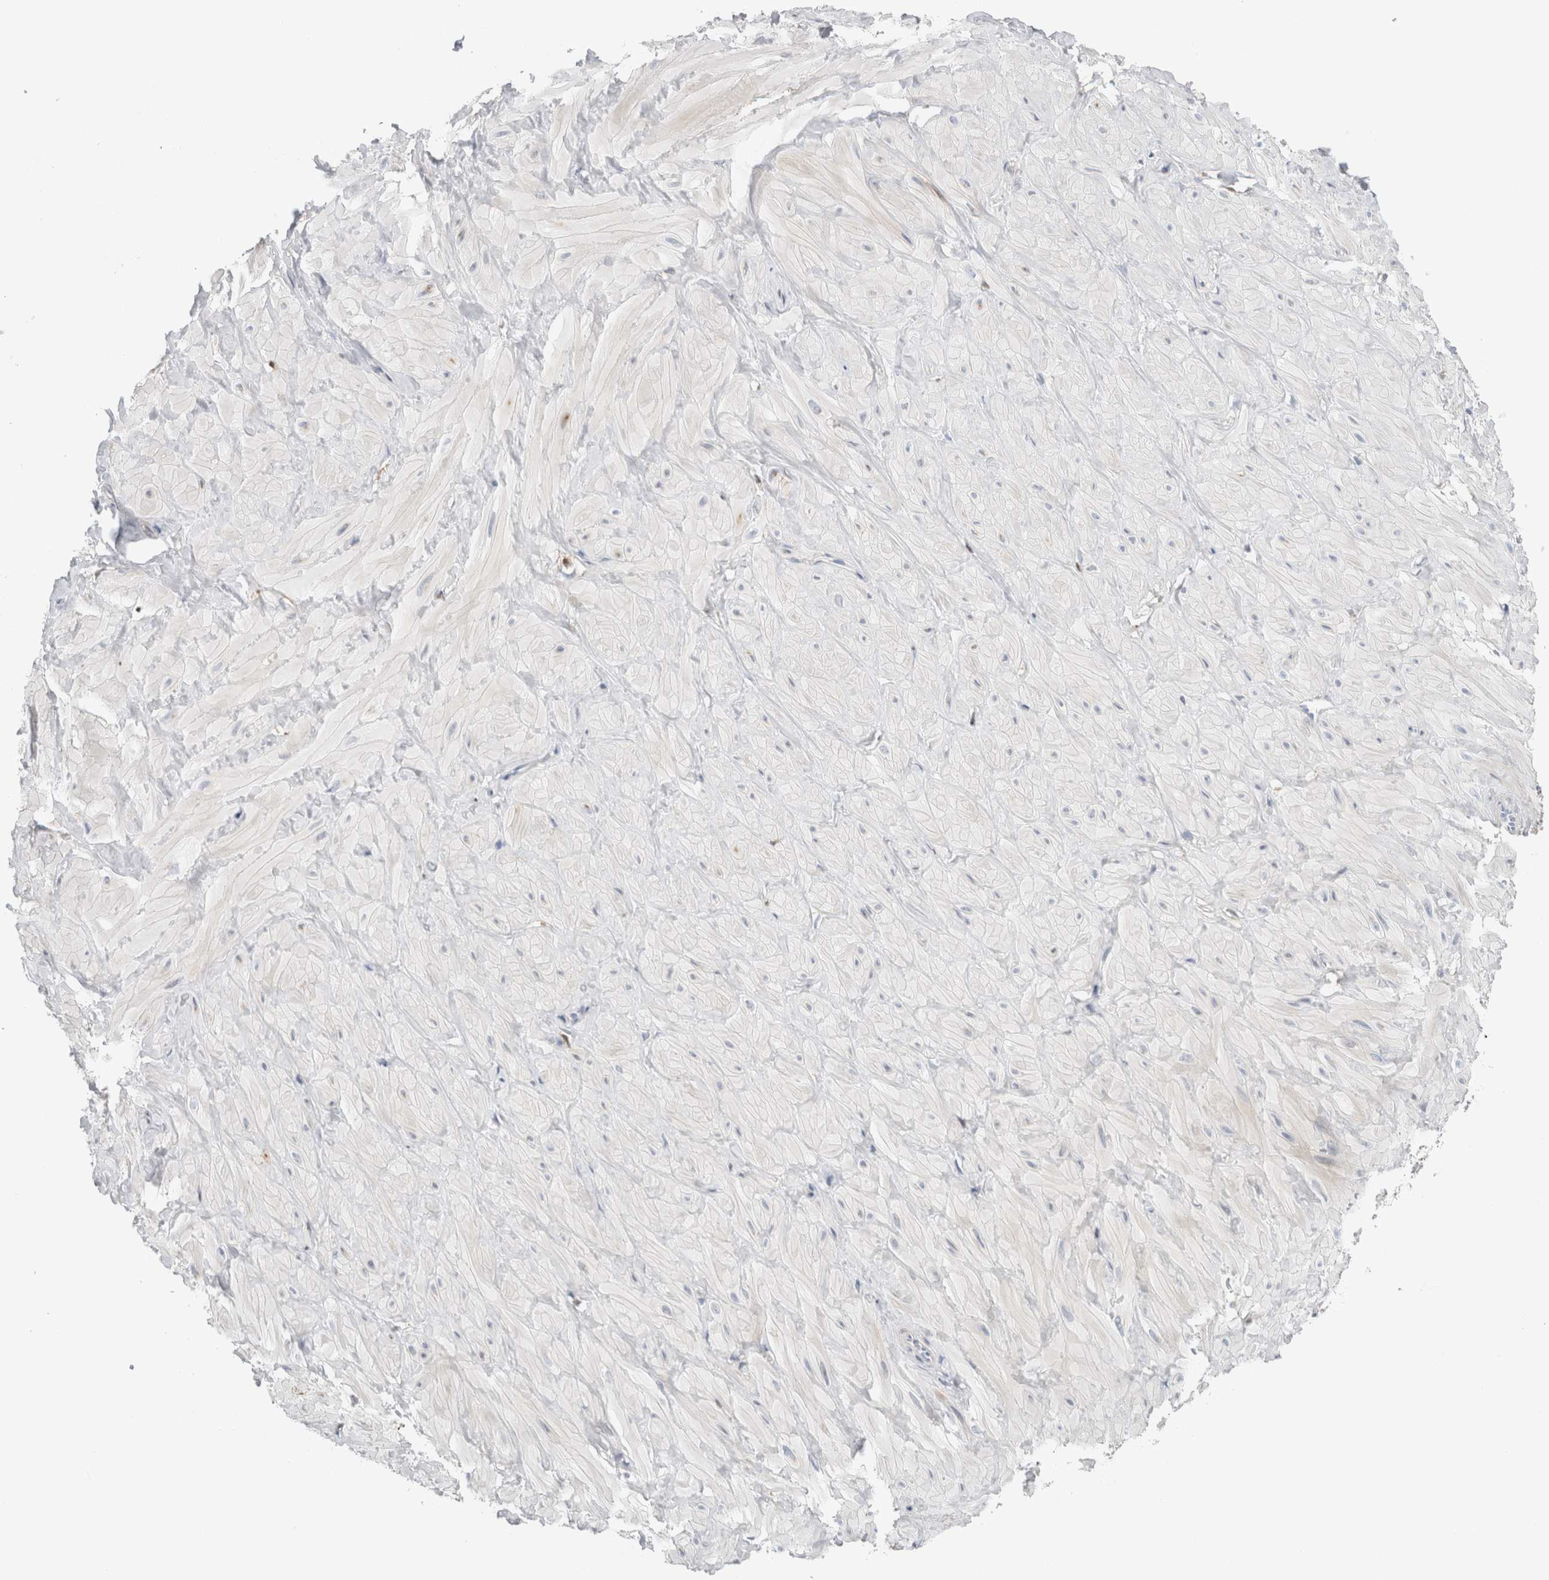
{"staining": {"intensity": "negative", "quantity": "none", "location": "none"}, "tissue": "adipose tissue", "cell_type": "Adipocytes", "image_type": "normal", "snomed": [{"axis": "morphology", "description": "Normal tissue, NOS"}, {"axis": "topography", "description": "Adipose tissue"}, {"axis": "topography", "description": "Vascular tissue"}, {"axis": "topography", "description": "Peripheral nerve tissue"}], "caption": "Image shows no protein expression in adipocytes of normal adipose tissue.", "gene": "SLC20A2", "patient": {"sex": "male", "age": 25}}